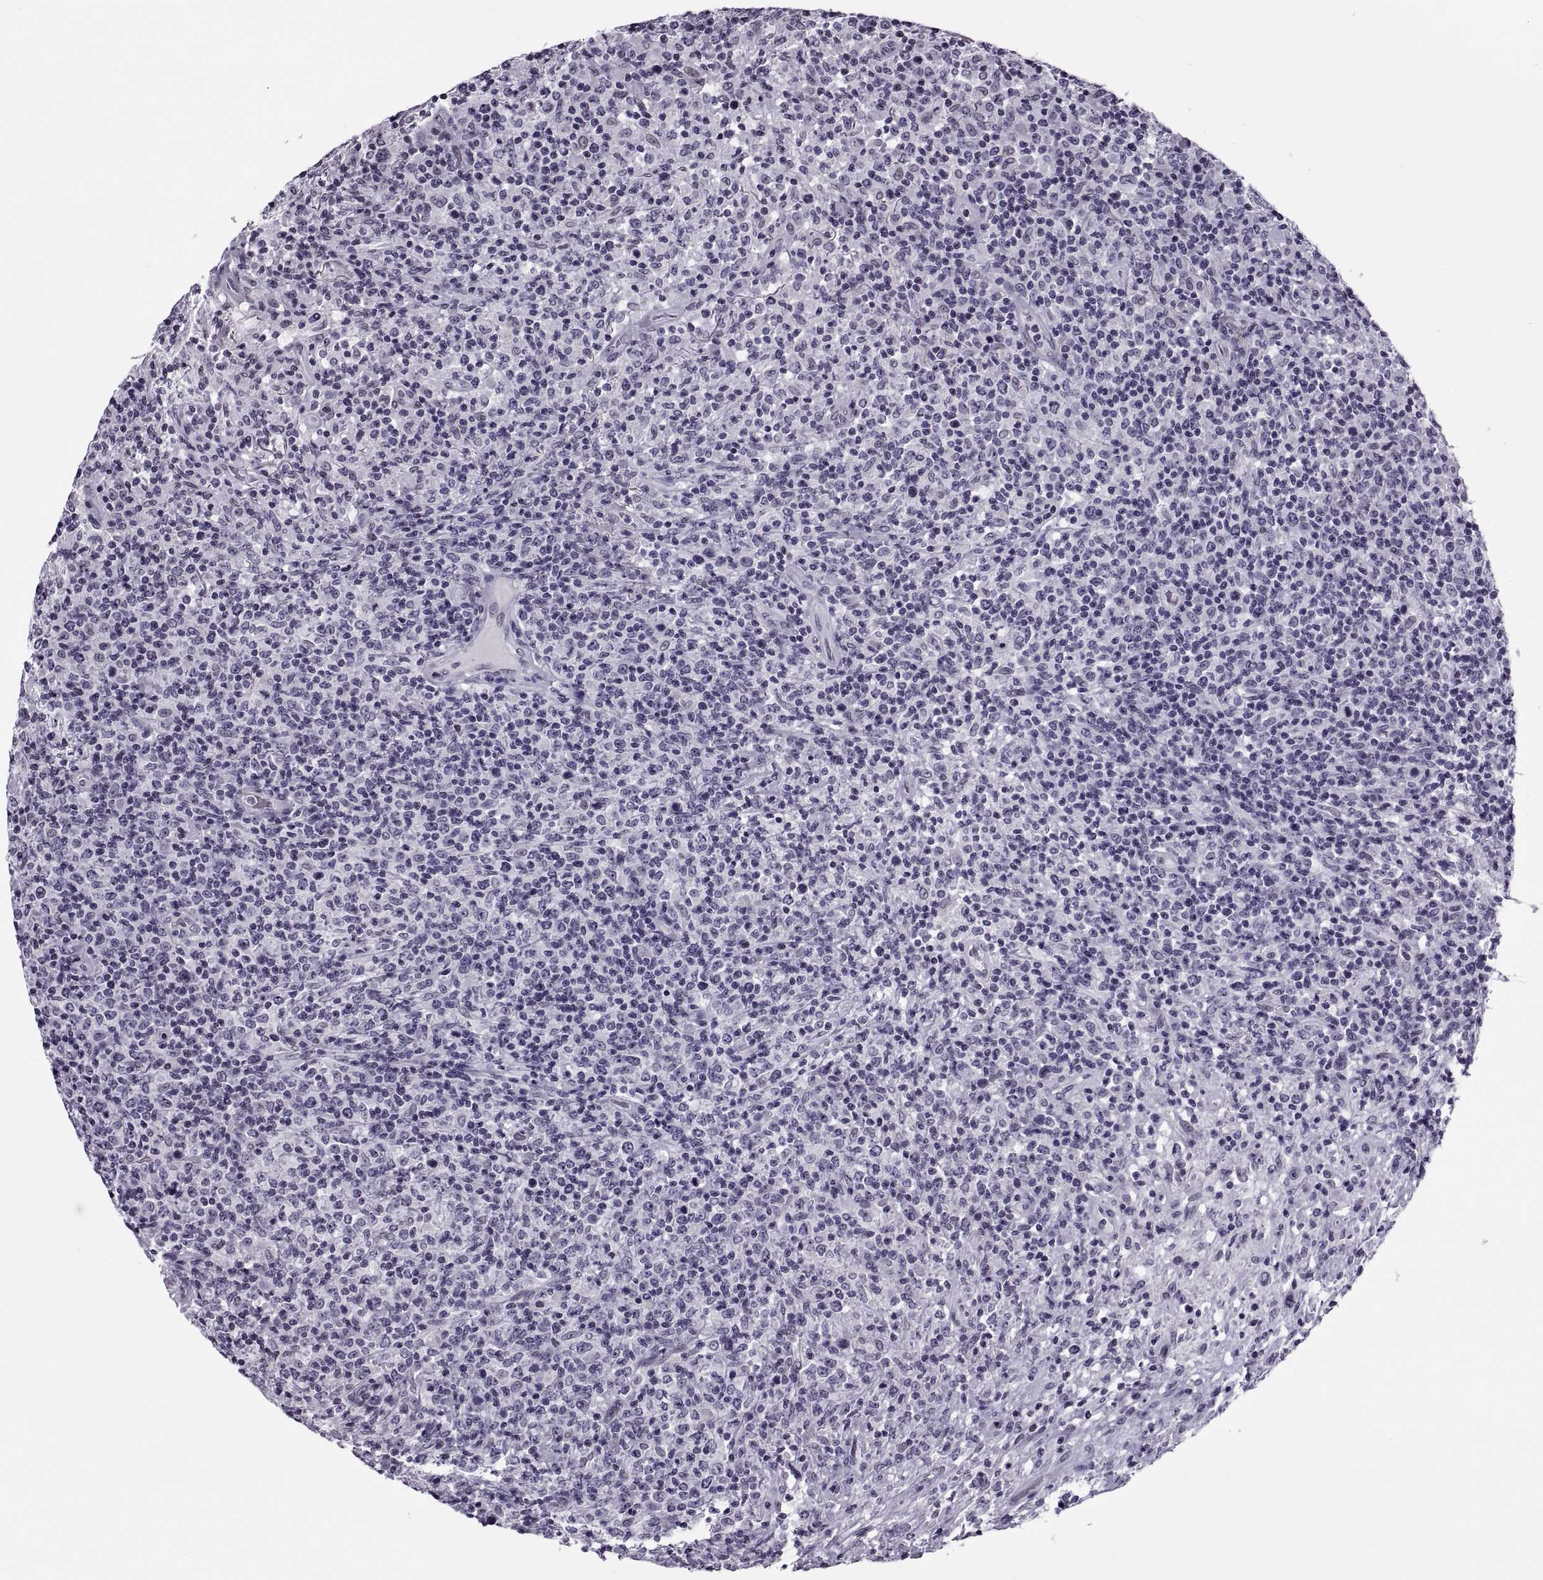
{"staining": {"intensity": "negative", "quantity": "none", "location": "none"}, "tissue": "lymphoma", "cell_type": "Tumor cells", "image_type": "cancer", "snomed": [{"axis": "morphology", "description": "Malignant lymphoma, non-Hodgkin's type, High grade"}, {"axis": "topography", "description": "Lung"}], "caption": "Human lymphoma stained for a protein using IHC shows no staining in tumor cells.", "gene": "H1-8", "patient": {"sex": "male", "age": 79}}